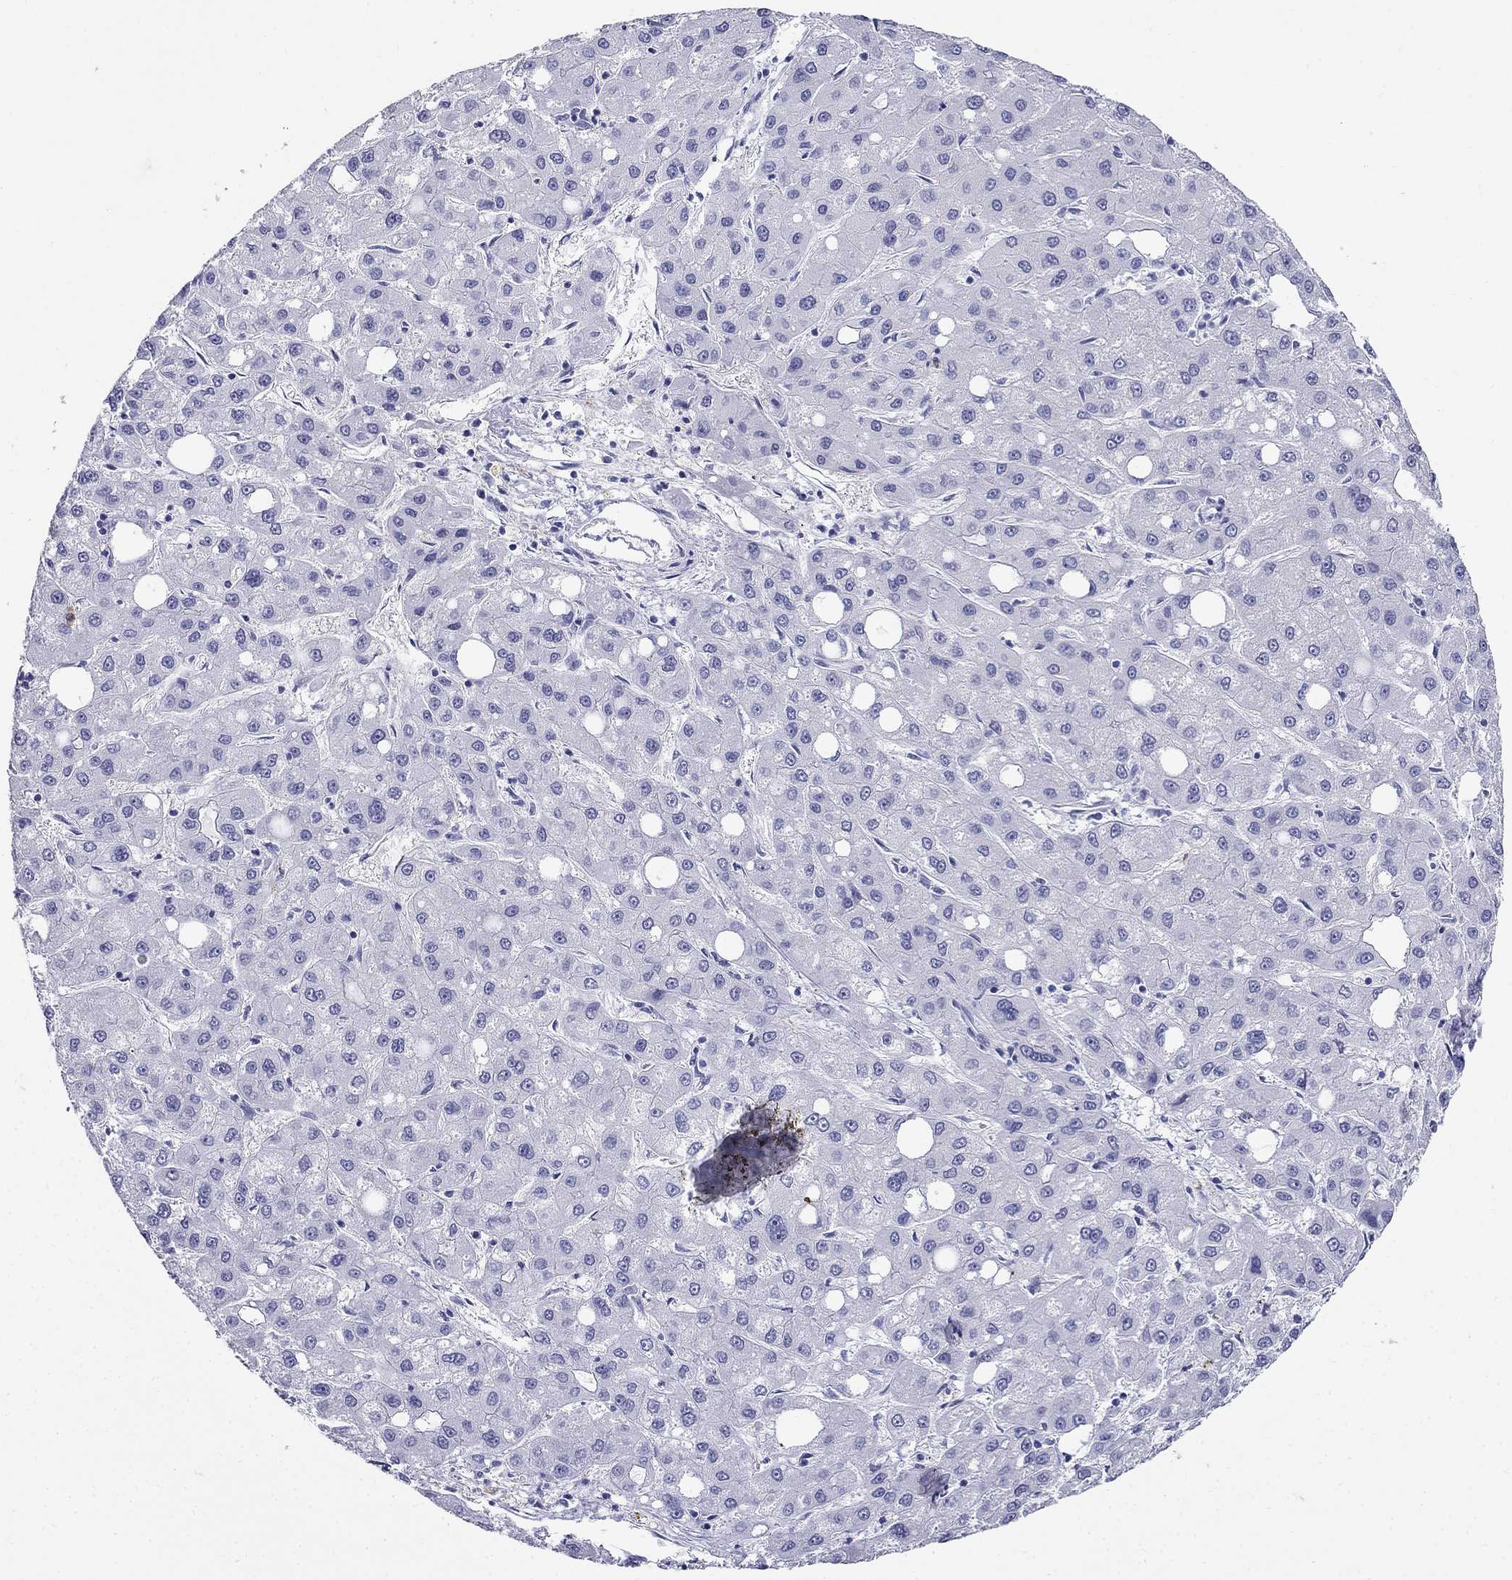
{"staining": {"intensity": "negative", "quantity": "none", "location": "none"}, "tissue": "liver cancer", "cell_type": "Tumor cells", "image_type": "cancer", "snomed": [{"axis": "morphology", "description": "Carcinoma, Hepatocellular, NOS"}, {"axis": "topography", "description": "Liver"}], "caption": "High magnification brightfield microscopy of hepatocellular carcinoma (liver) stained with DAB (3,3'-diaminobenzidine) (brown) and counterstained with hematoxylin (blue): tumor cells show no significant expression.", "gene": "PPP1R36", "patient": {"sex": "male", "age": 73}}